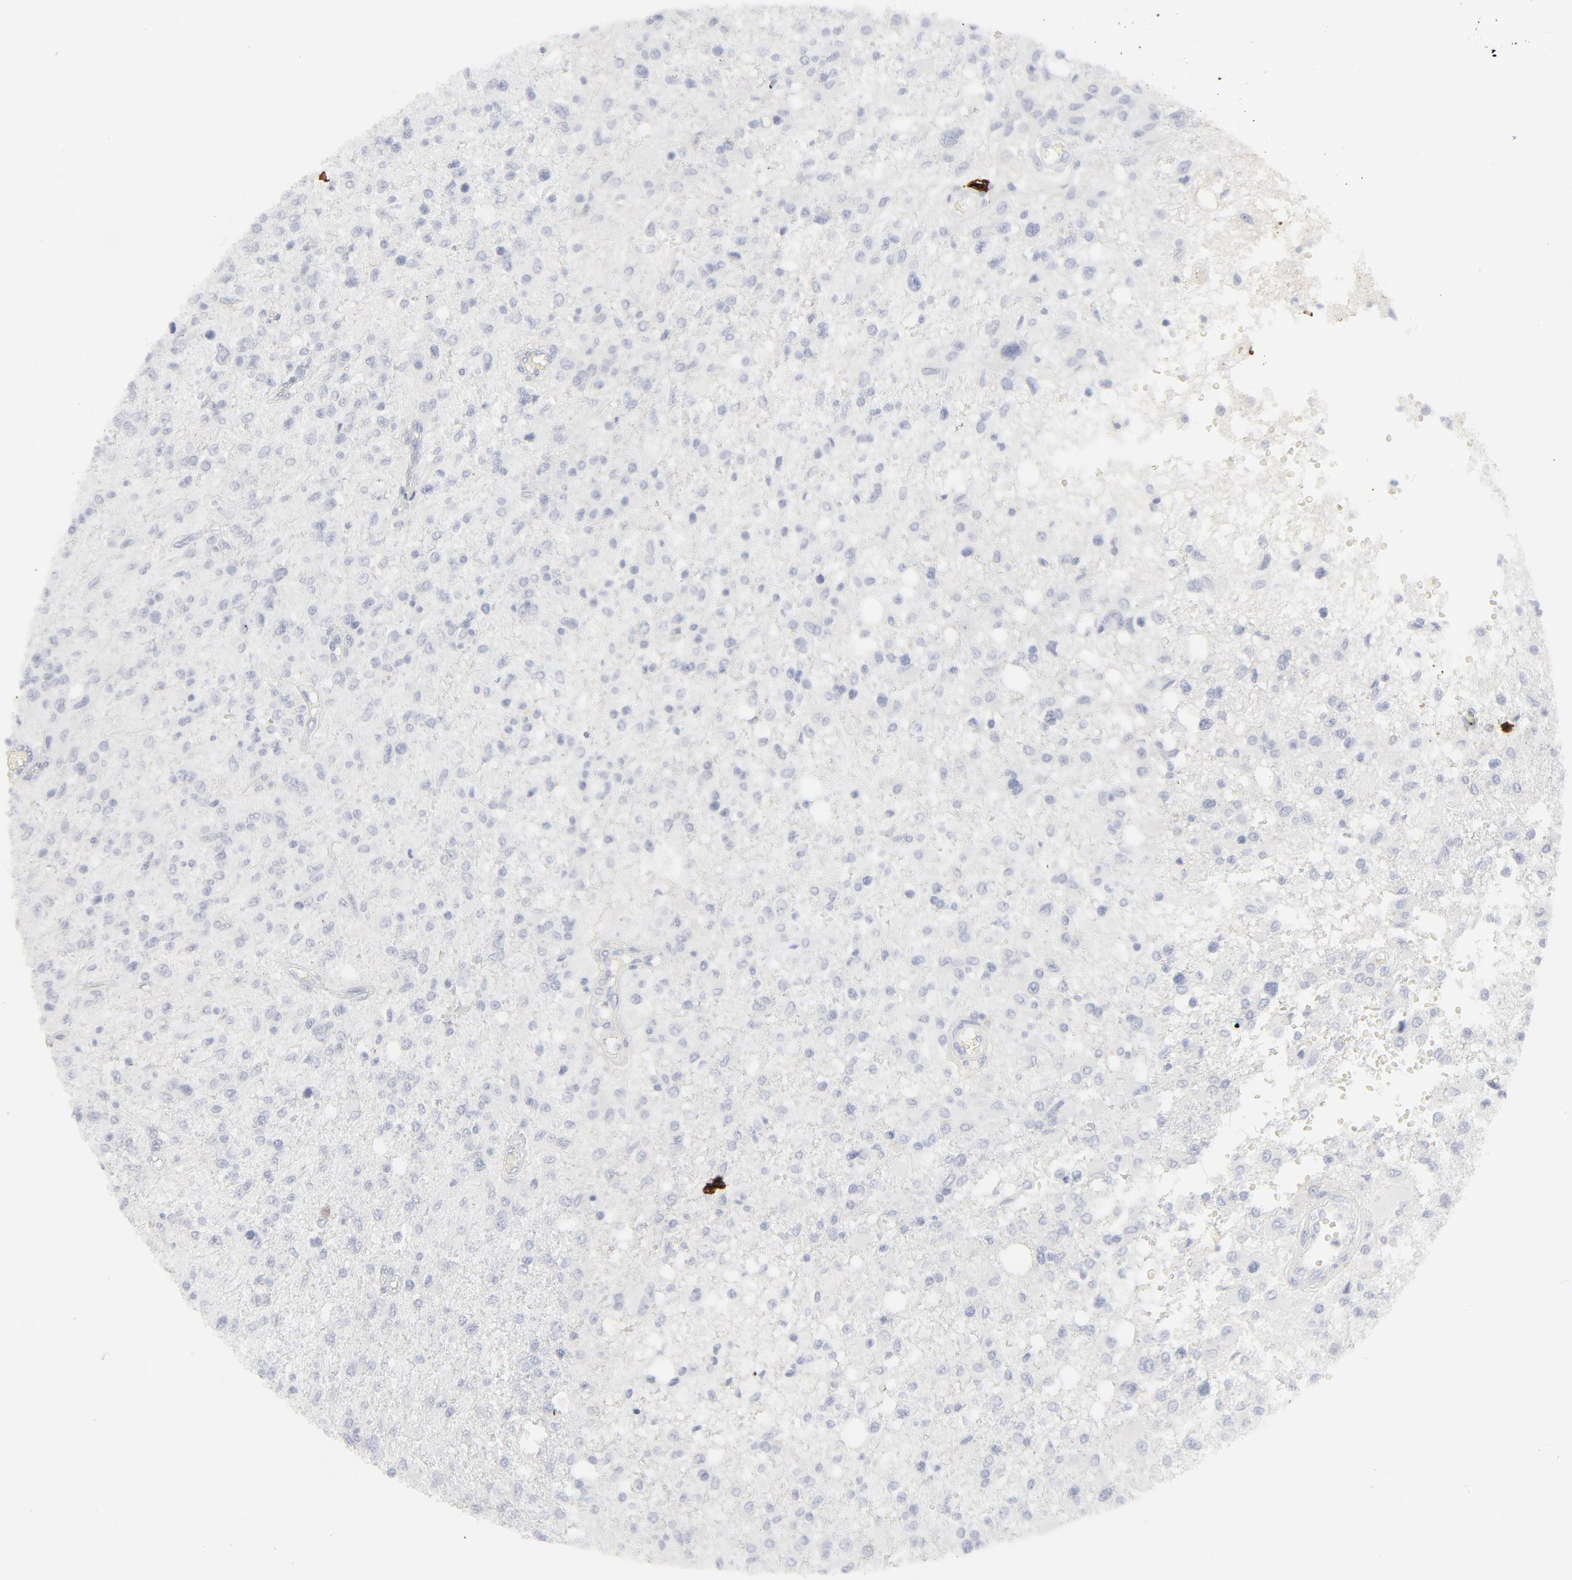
{"staining": {"intensity": "negative", "quantity": "none", "location": "none"}, "tissue": "glioma", "cell_type": "Tumor cells", "image_type": "cancer", "snomed": [{"axis": "morphology", "description": "Glioma, malignant, High grade"}, {"axis": "topography", "description": "Cerebral cortex"}], "caption": "DAB (3,3'-diaminobenzidine) immunohistochemical staining of malignant glioma (high-grade) shows no significant expression in tumor cells.", "gene": "CCR7", "patient": {"sex": "male", "age": 76}}